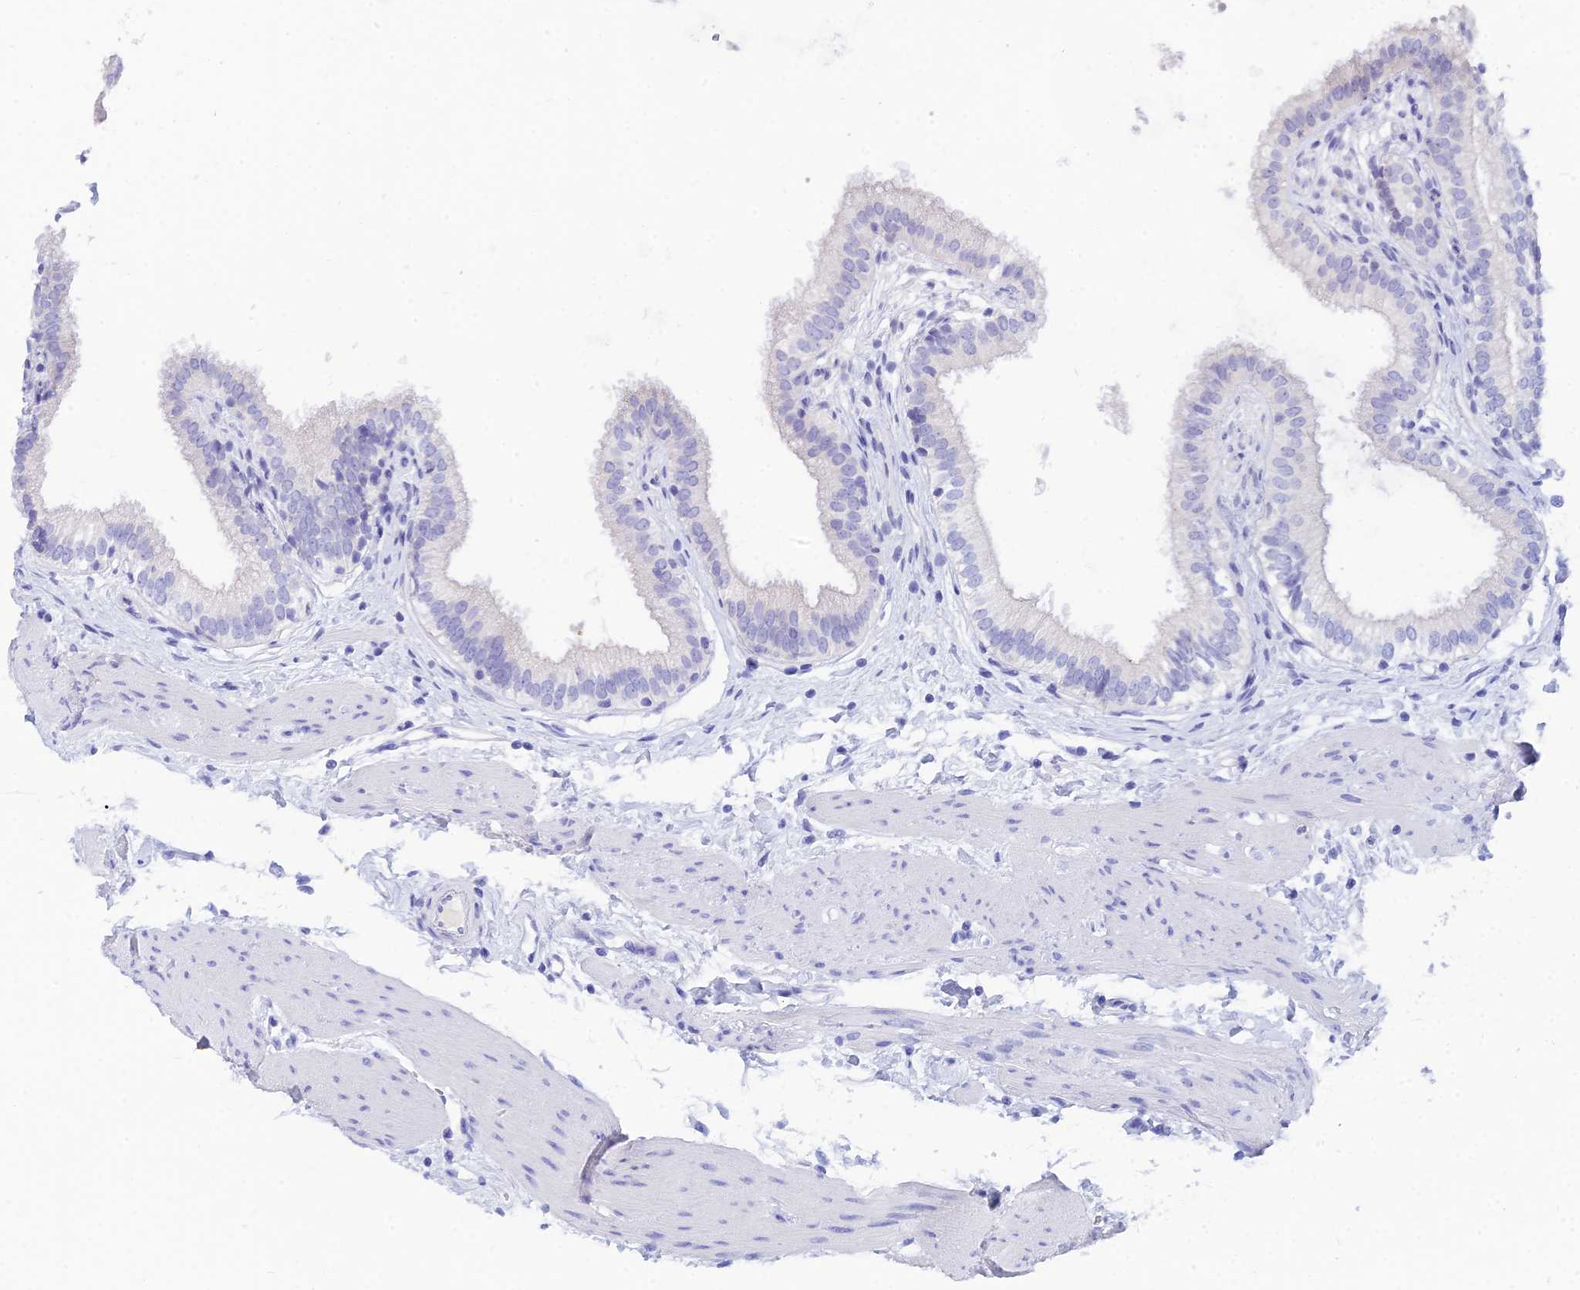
{"staining": {"intensity": "negative", "quantity": "none", "location": "none"}, "tissue": "gallbladder", "cell_type": "Glandular cells", "image_type": "normal", "snomed": [{"axis": "morphology", "description": "Normal tissue, NOS"}, {"axis": "topography", "description": "Gallbladder"}], "caption": "Glandular cells show no significant protein positivity in benign gallbladder. The staining is performed using DAB (3,3'-diaminobenzidine) brown chromogen with nuclei counter-stained in using hematoxylin.", "gene": "REG1A", "patient": {"sex": "female", "age": 54}}